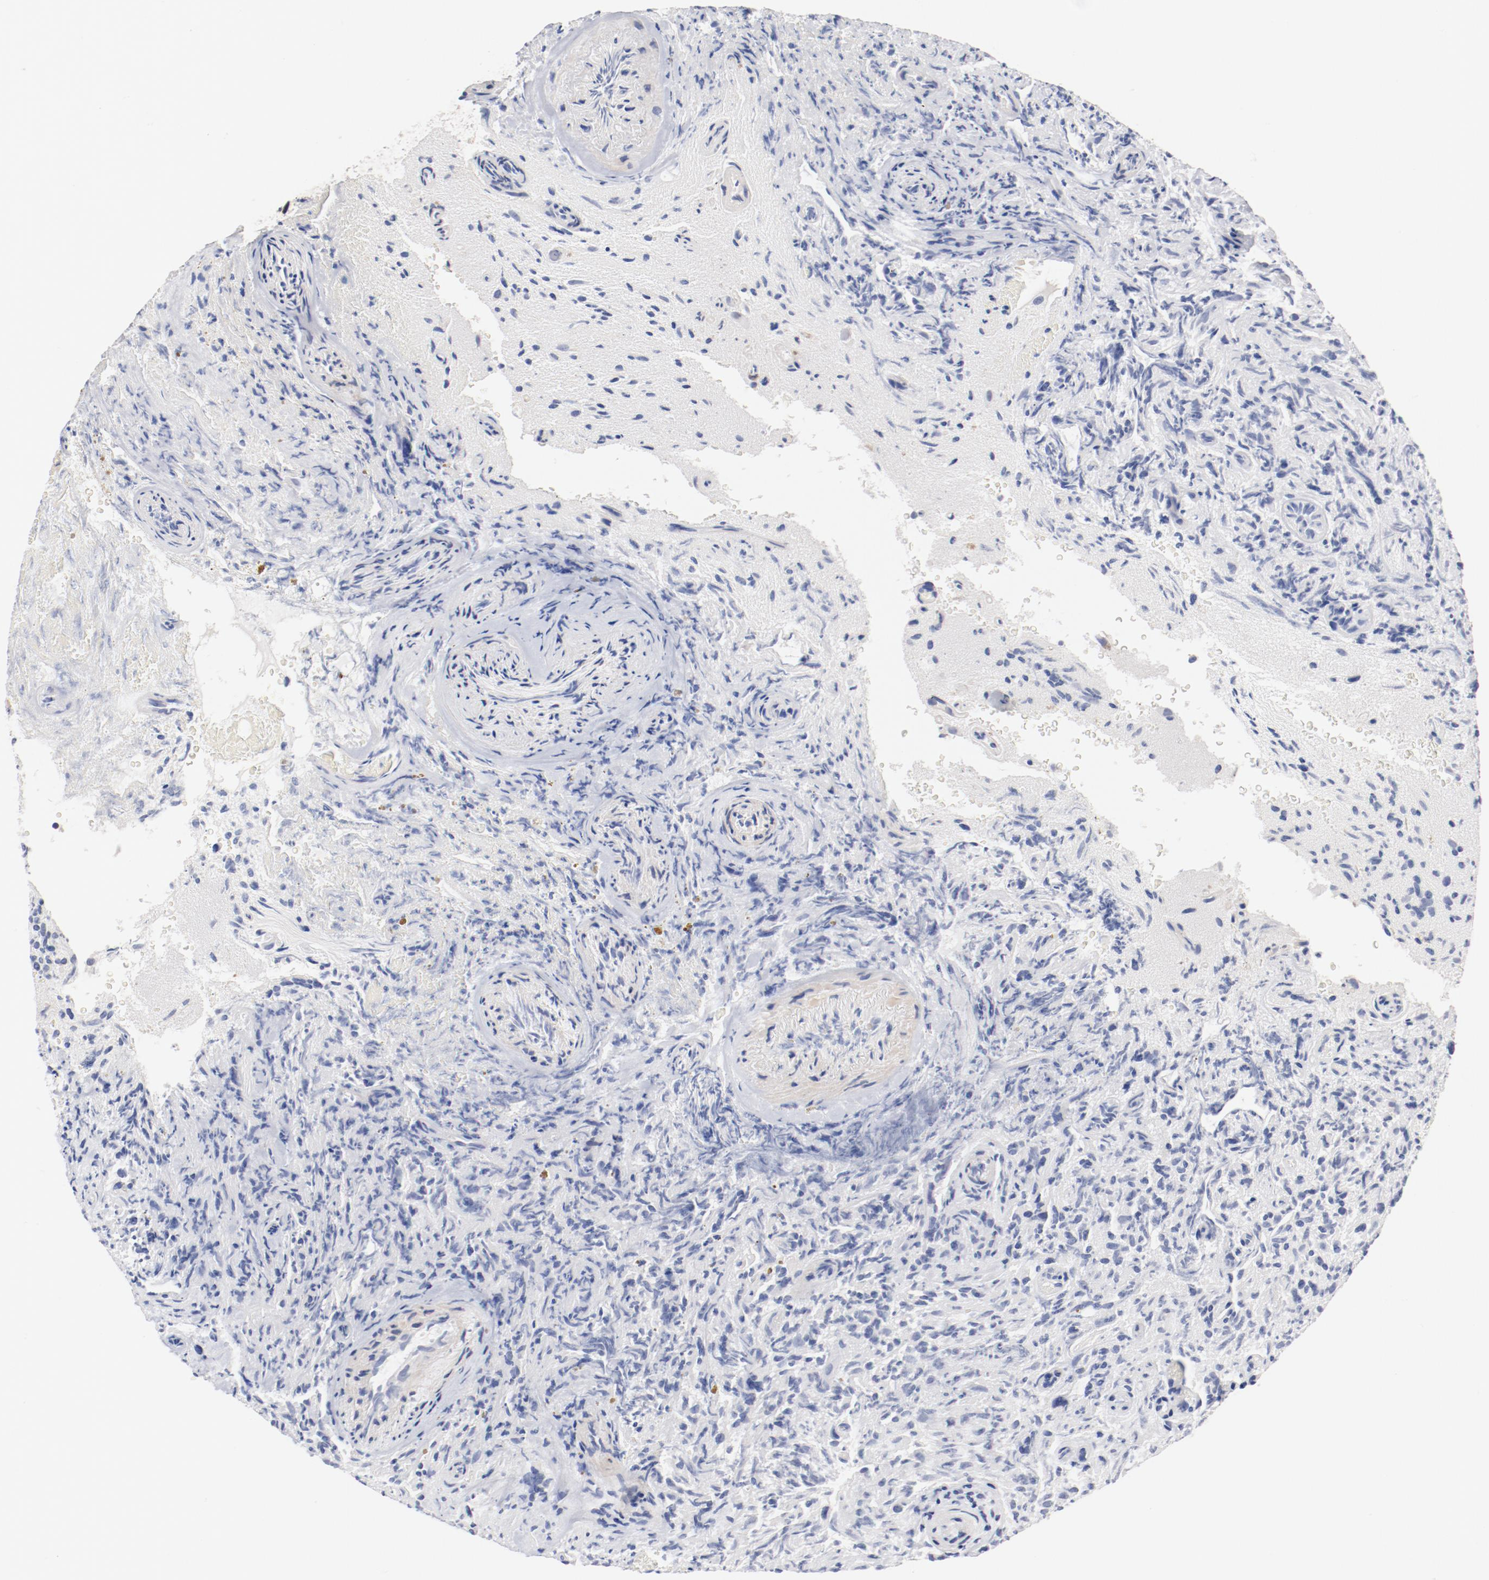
{"staining": {"intensity": "moderate", "quantity": "25%-75%", "location": "cytoplasmic/membranous"}, "tissue": "glioma", "cell_type": "Tumor cells", "image_type": "cancer", "snomed": [{"axis": "morphology", "description": "Normal tissue, NOS"}, {"axis": "morphology", "description": "Glioma, malignant, High grade"}, {"axis": "topography", "description": "Cerebral cortex"}], "caption": "Glioma stained with immunohistochemistry reveals moderate cytoplasmic/membranous expression in approximately 25%-75% of tumor cells. (Stains: DAB (3,3'-diaminobenzidine) in brown, nuclei in blue, Microscopy: brightfield microscopy at high magnification).", "gene": "ZNF267", "patient": {"sex": "male", "age": 75}}